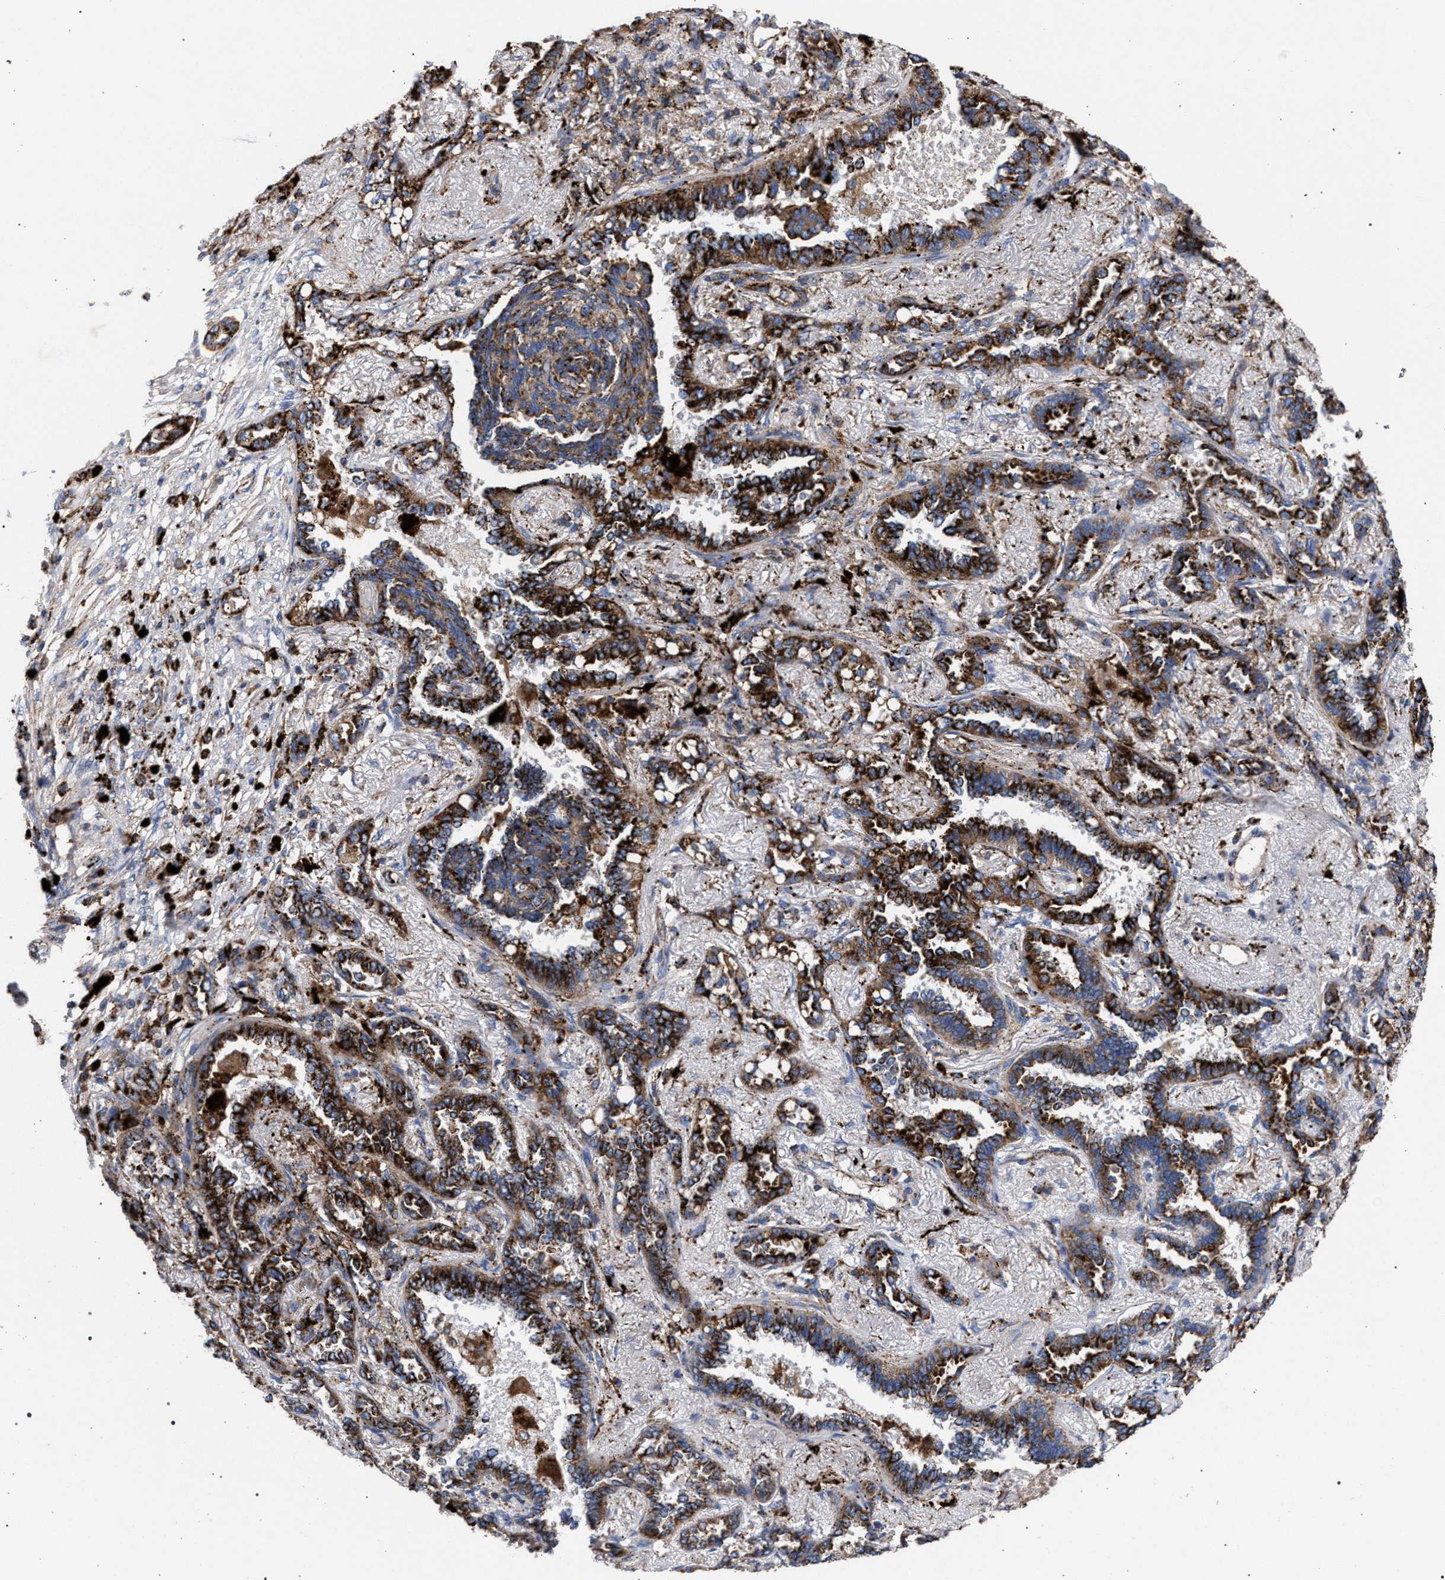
{"staining": {"intensity": "strong", "quantity": ">75%", "location": "cytoplasmic/membranous"}, "tissue": "lung cancer", "cell_type": "Tumor cells", "image_type": "cancer", "snomed": [{"axis": "morphology", "description": "Adenocarcinoma, NOS"}, {"axis": "topography", "description": "Lung"}], "caption": "Protein analysis of lung cancer tissue demonstrates strong cytoplasmic/membranous staining in approximately >75% of tumor cells.", "gene": "PPT1", "patient": {"sex": "male", "age": 59}}